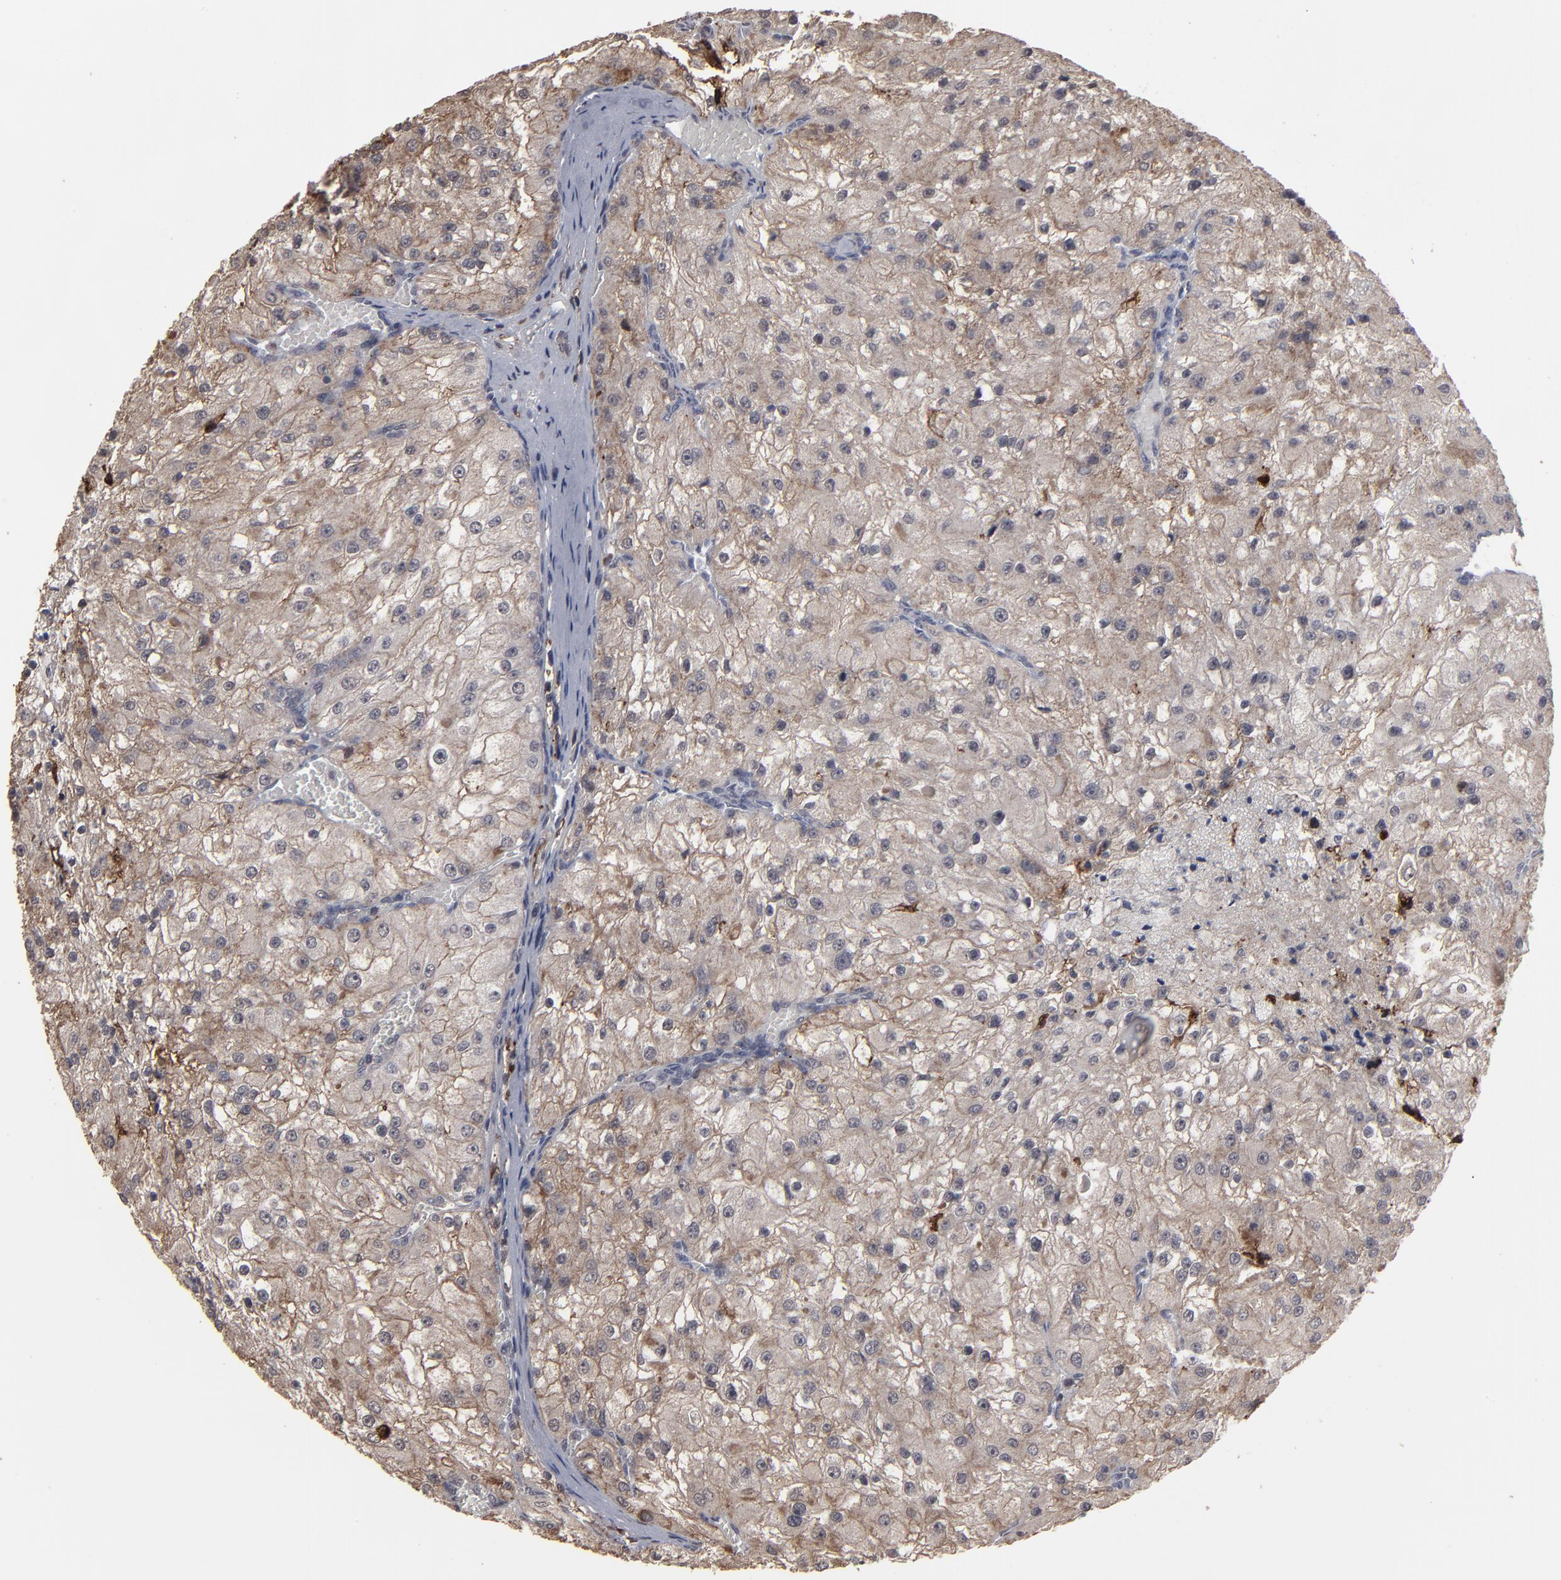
{"staining": {"intensity": "moderate", "quantity": ">75%", "location": "cytoplasmic/membranous"}, "tissue": "renal cancer", "cell_type": "Tumor cells", "image_type": "cancer", "snomed": [{"axis": "morphology", "description": "Adenocarcinoma, NOS"}, {"axis": "topography", "description": "Kidney"}], "caption": "Immunohistochemical staining of human renal adenocarcinoma reveals moderate cytoplasmic/membranous protein positivity in approximately >75% of tumor cells. Nuclei are stained in blue.", "gene": "SLC22A17", "patient": {"sex": "female", "age": 74}}